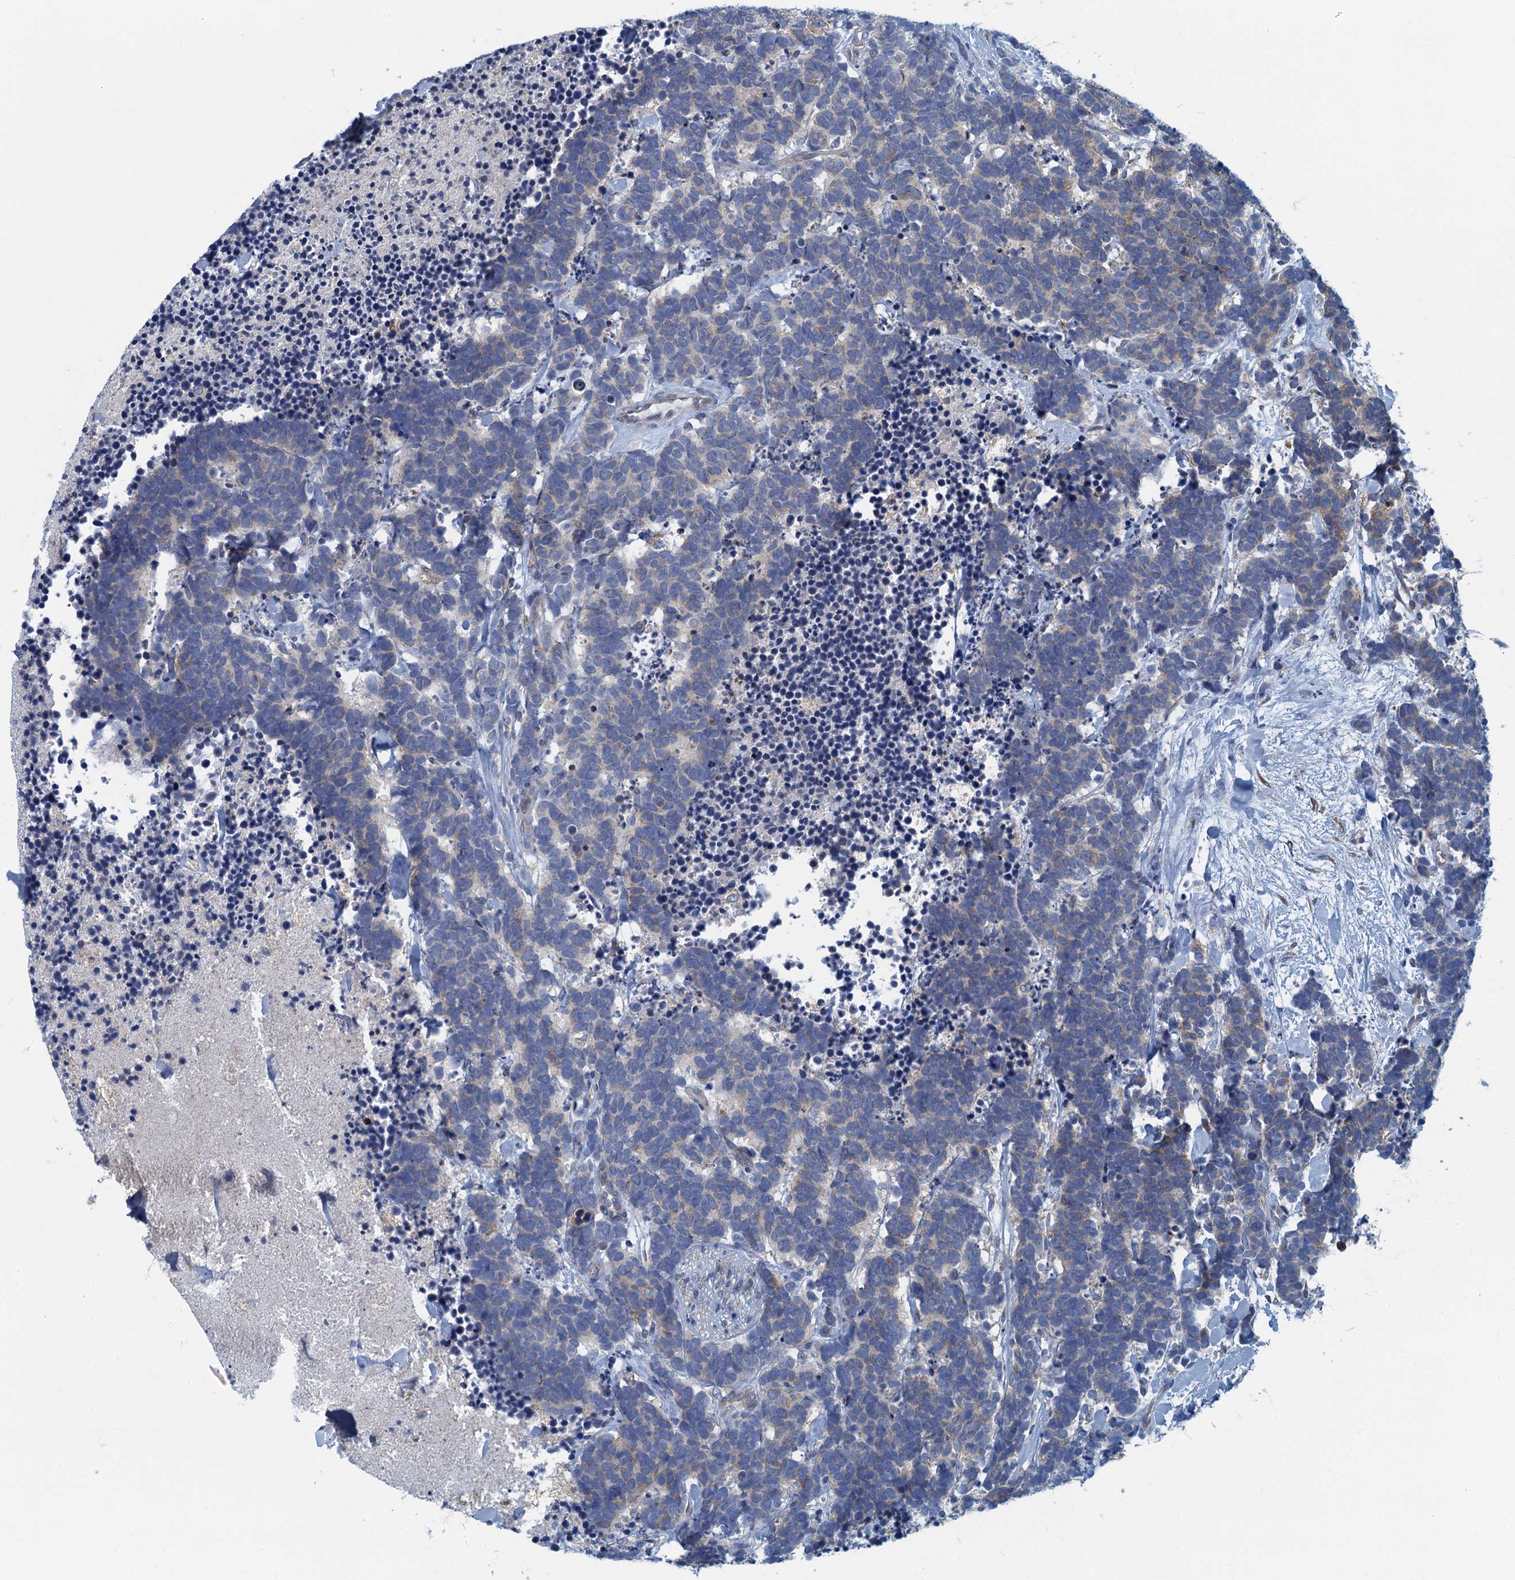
{"staining": {"intensity": "weak", "quantity": "25%-75%", "location": "cytoplasmic/membranous"}, "tissue": "carcinoid", "cell_type": "Tumor cells", "image_type": "cancer", "snomed": [{"axis": "morphology", "description": "Carcinoma, NOS"}, {"axis": "morphology", "description": "Carcinoid, malignant, NOS"}, {"axis": "topography", "description": "Prostate"}], "caption": "Immunohistochemical staining of carcinoid shows low levels of weak cytoplasmic/membranous protein expression in approximately 25%-75% of tumor cells. Nuclei are stained in blue.", "gene": "MYDGF", "patient": {"sex": "male", "age": 57}}